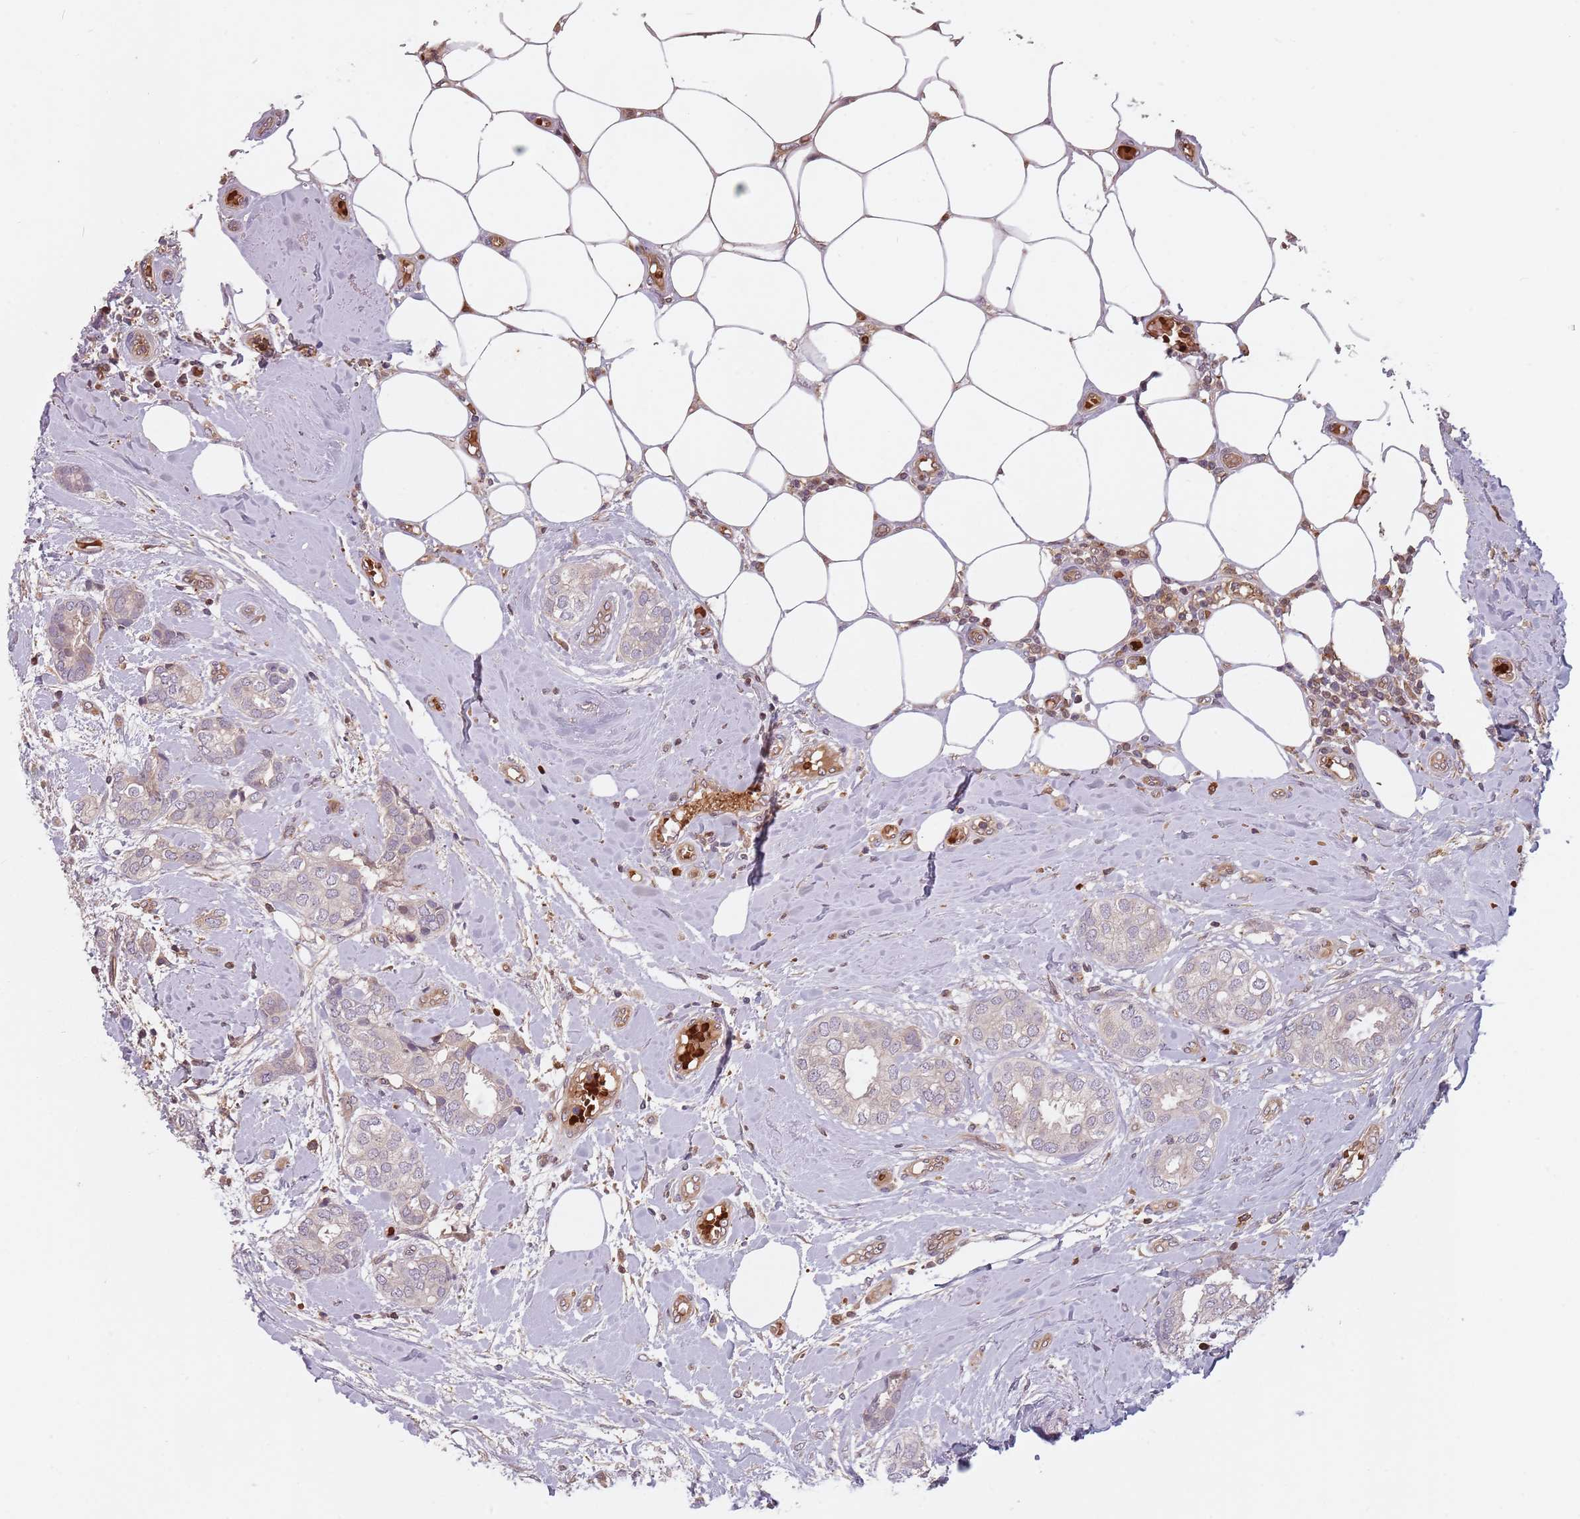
{"staining": {"intensity": "negative", "quantity": "none", "location": "none"}, "tissue": "breast cancer", "cell_type": "Tumor cells", "image_type": "cancer", "snomed": [{"axis": "morphology", "description": "Duct carcinoma"}, {"axis": "topography", "description": "Breast"}], "caption": "Immunohistochemistry micrograph of human breast cancer stained for a protein (brown), which shows no expression in tumor cells.", "gene": "GPR180", "patient": {"sex": "female", "age": 73}}